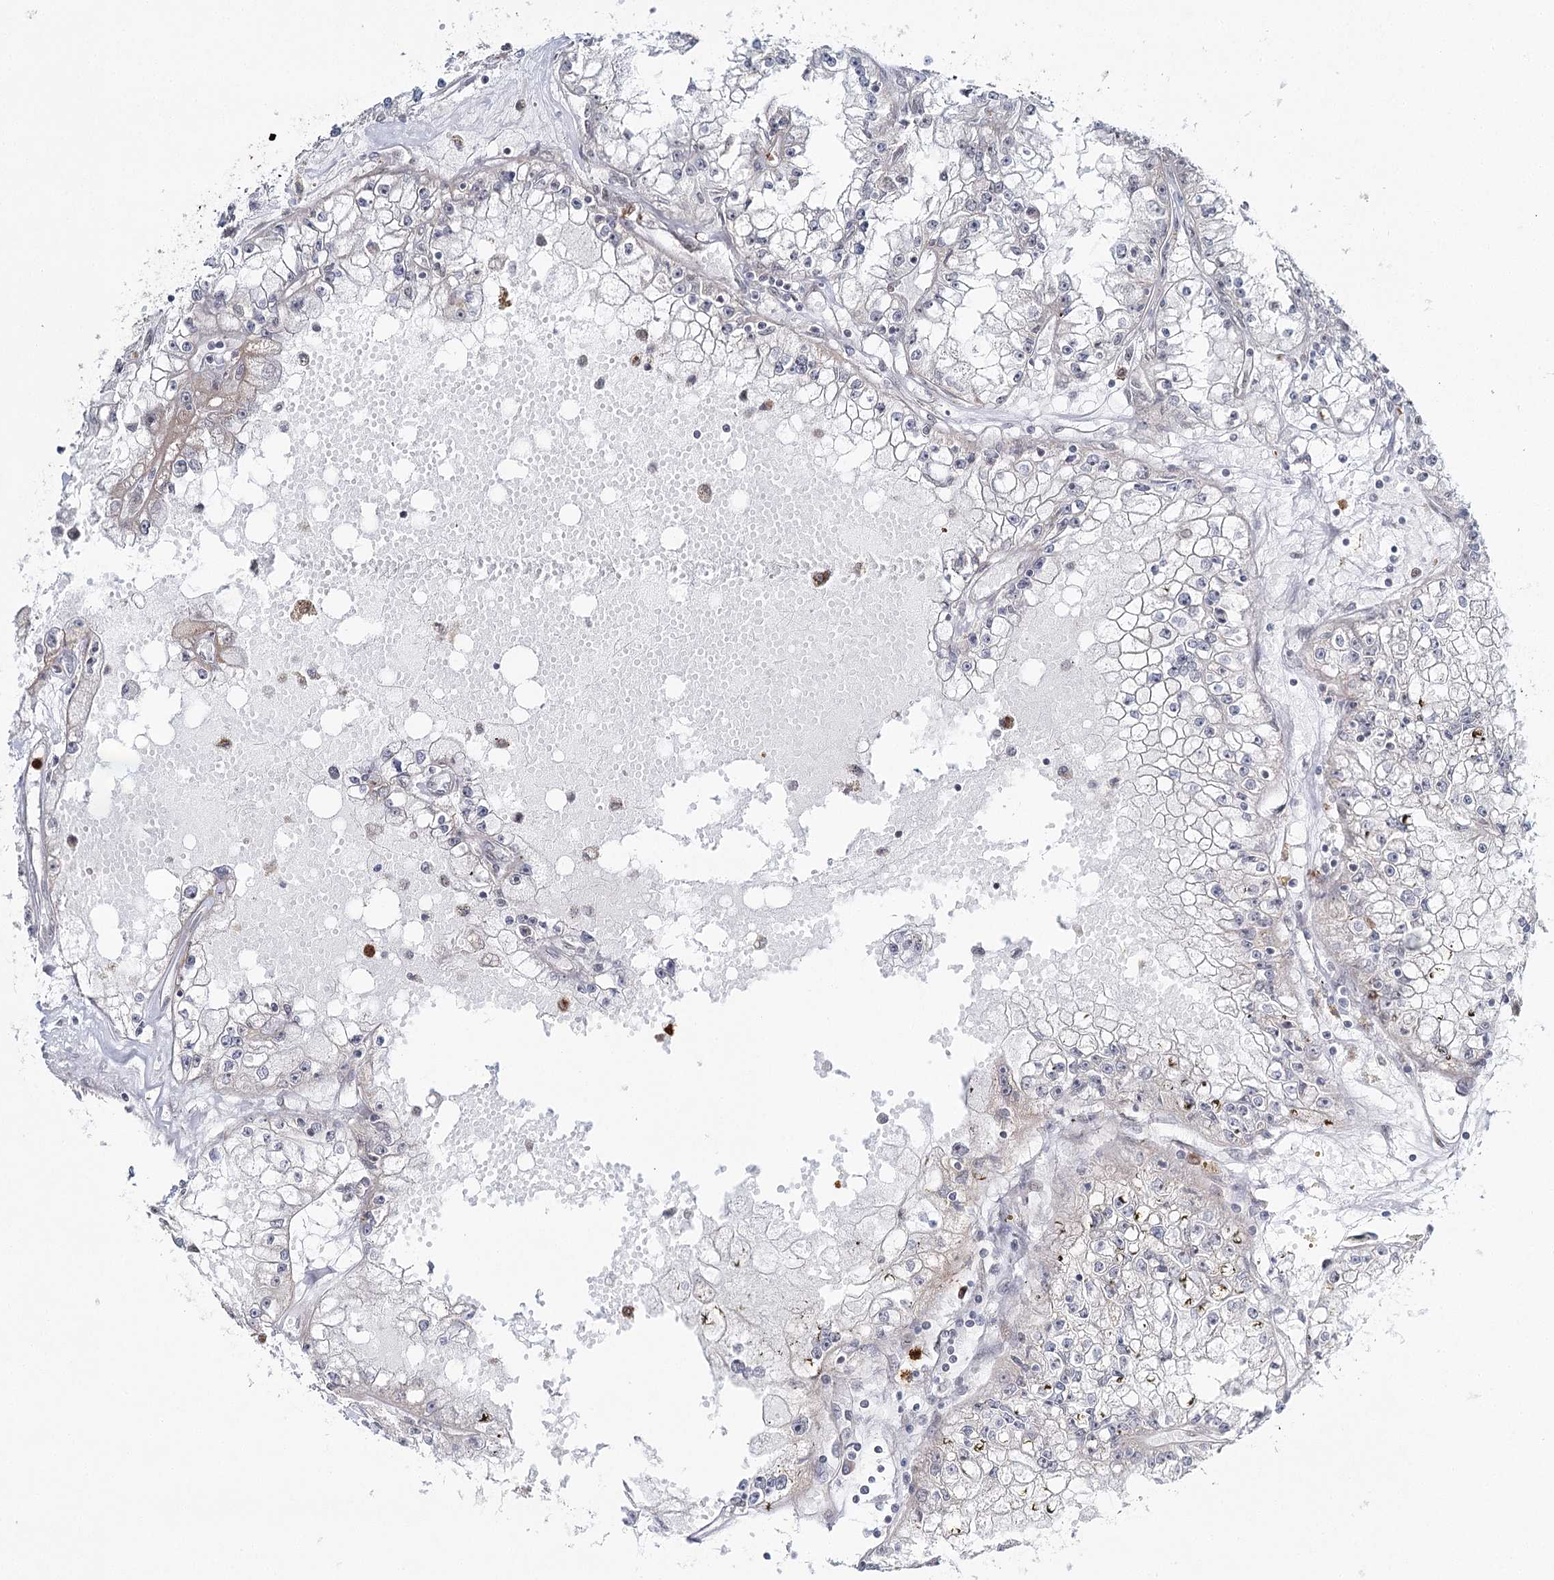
{"staining": {"intensity": "negative", "quantity": "none", "location": "none"}, "tissue": "renal cancer", "cell_type": "Tumor cells", "image_type": "cancer", "snomed": [{"axis": "morphology", "description": "Adenocarcinoma, NOS"}, {"axis": "topography", "description": "Kidney"}], "caption": "A high-resolution histopathology image shows immunohistochemistry staining of renal cancer, which shows no significant positivity in tumor cells.", "gene": "ATAD1", "patient": {"sex": "male", "age": 56}}